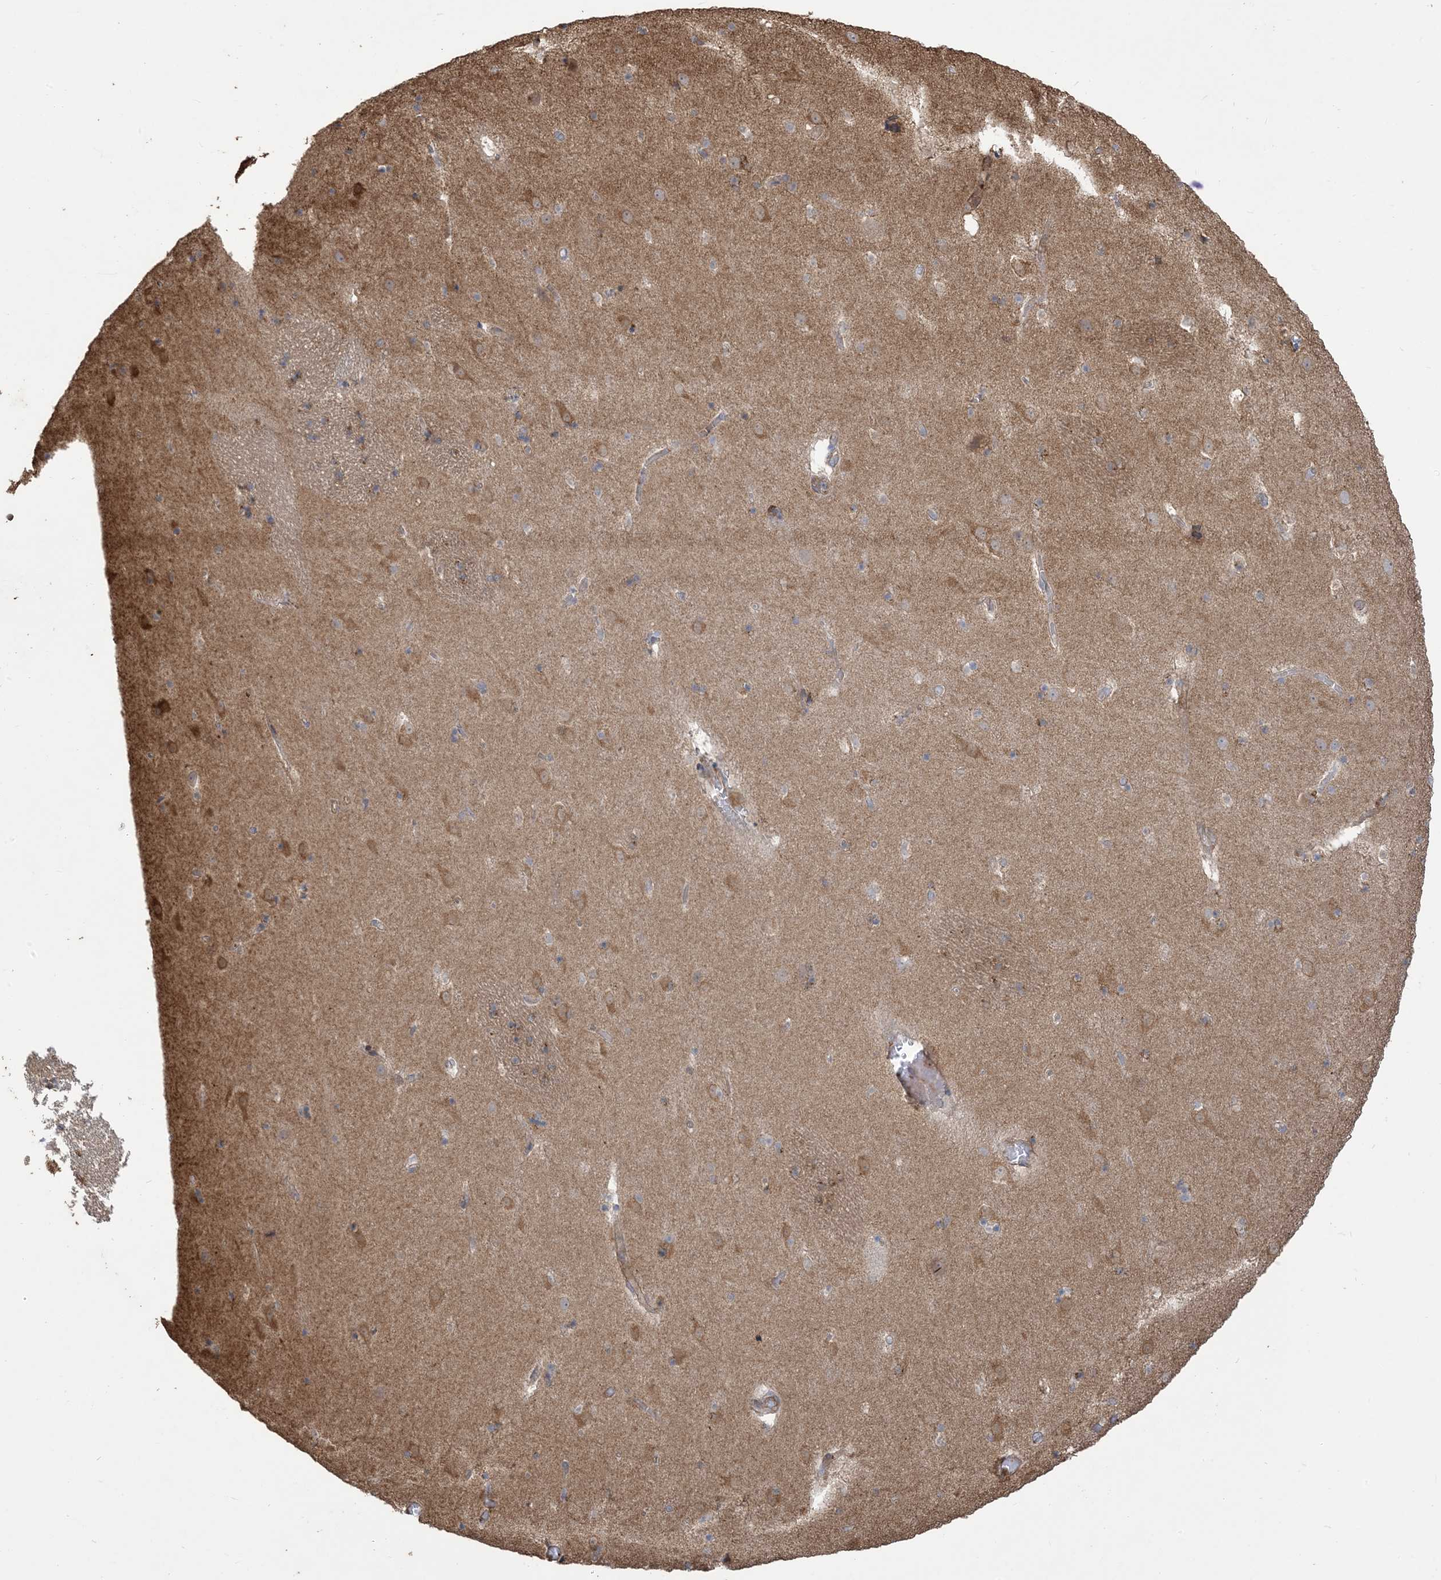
{"staining": {"intensity": "moderate", "quantity": "<25%", "location": "cytoplasmic/membranous"}, "tissue": "caudate", "cell_type": "Glial cells", "image_type": "normal", "snomed": [{"axis": "morphology", "description": "Normal tissue, NOS"}, {"axis": "topography", "description": "Lateral ventricle wall"}], "caption": "High-power microscopy captured an immunohistochemistry (IHC) photomicrograph of unremarkable caudate, revealing moderate cytoplasmic/membranous positivity in about <25% of glial cells.", "gene": "KLHL18", "patient": {"sex": "male", "age": 45}}